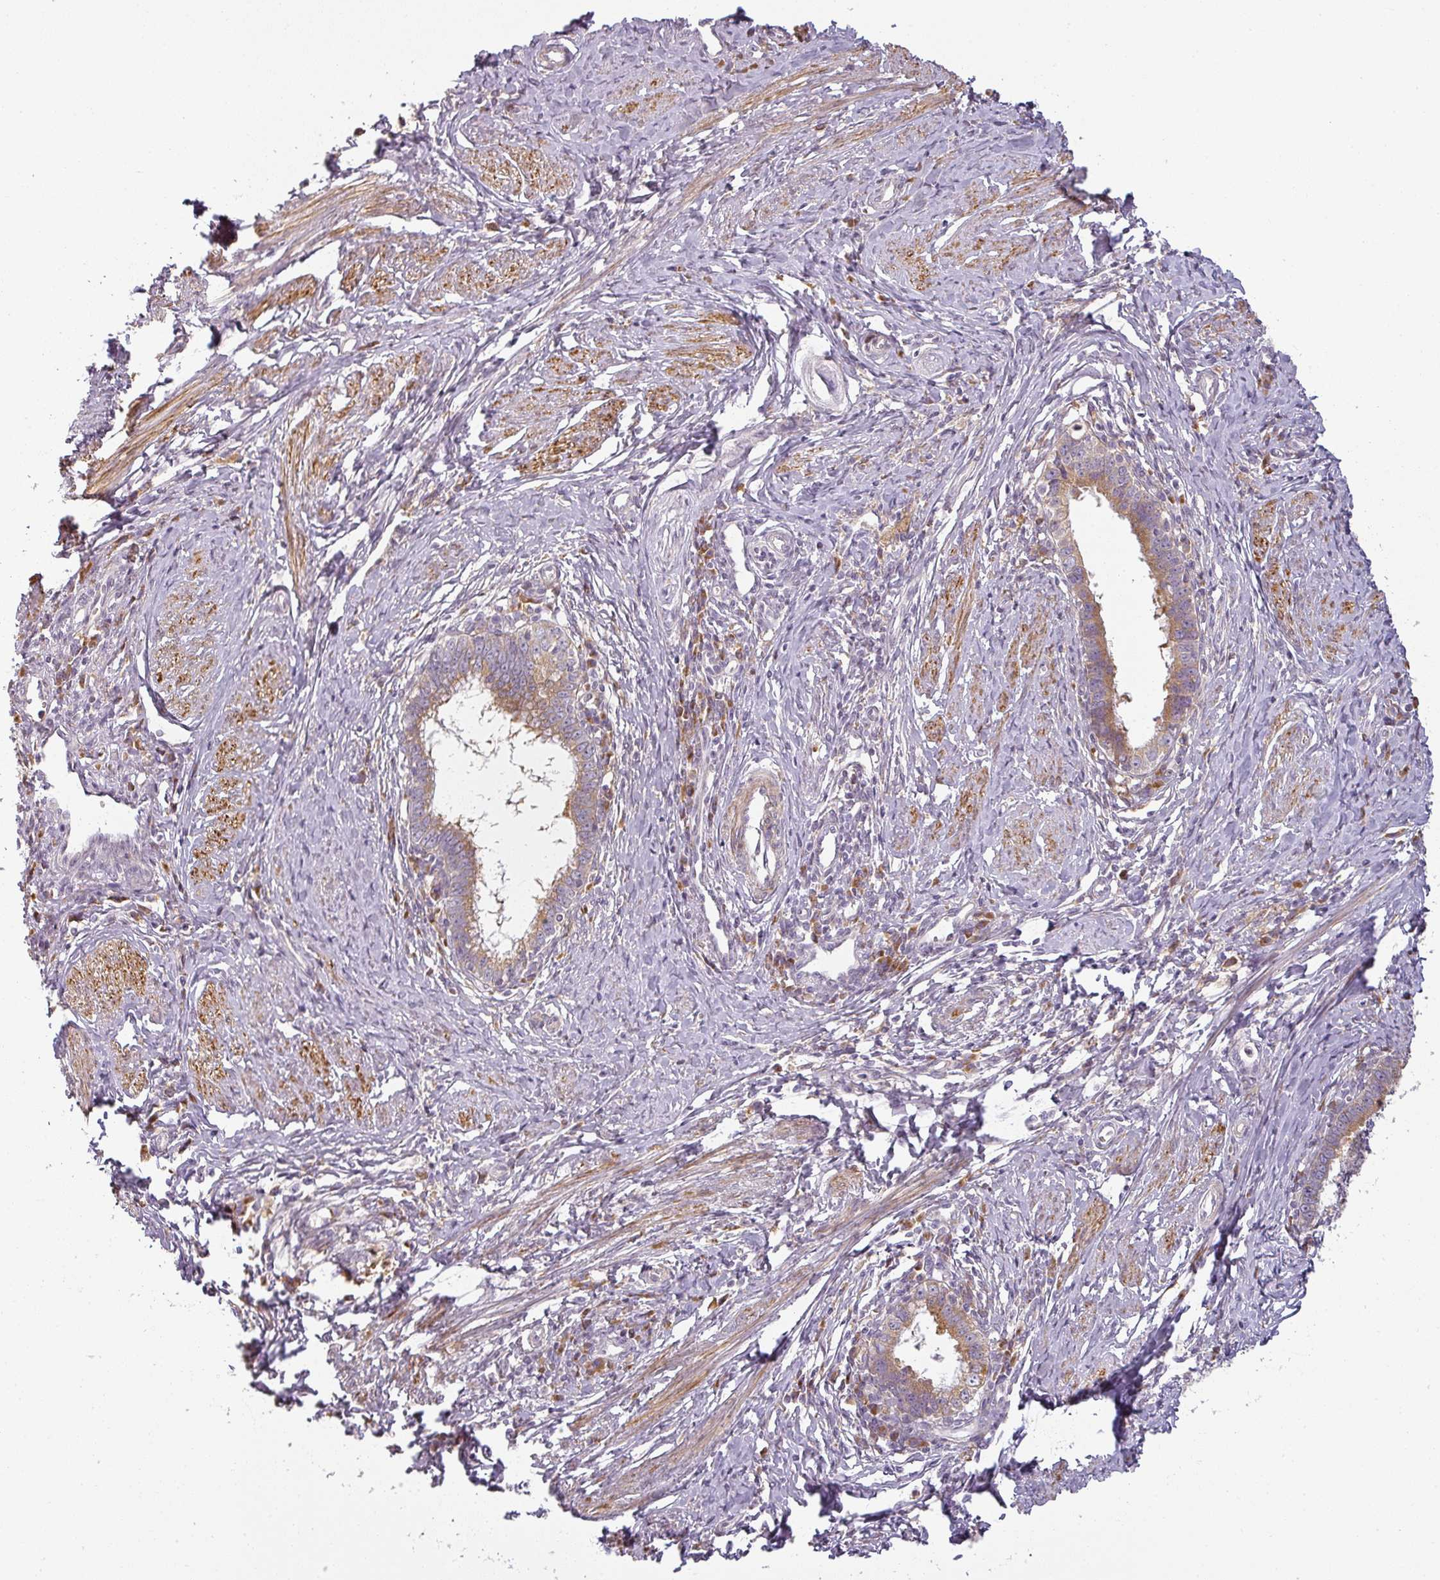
{"staining": {"intensity": "moderate", "quantity": ">75%", "location": "cytoplasmic/membranous"}, "tissue": "cervical cancer", "cell_type": "Tumor cells", "image_type": "cancer", "snomed": [{"axis": "morphology", "description": "Adenocarcinoma, NOS"}, {"axis": "topography", "description": "Cervix"}], "caption": "A brown stain labels moderate cytoplasmic/membranous staining of a protein in human cervical cancer (adenocarcinoma) tumor cells. The staining was performed using DAB (3,3'-diaminobenzidine) to visualize the protein expression in brown, while the nuclei were stained in blue with hematoxylin (Magnification: 20x).", "gene": "CCDC144A", "patient": {"sex": "female", "age": 36}}